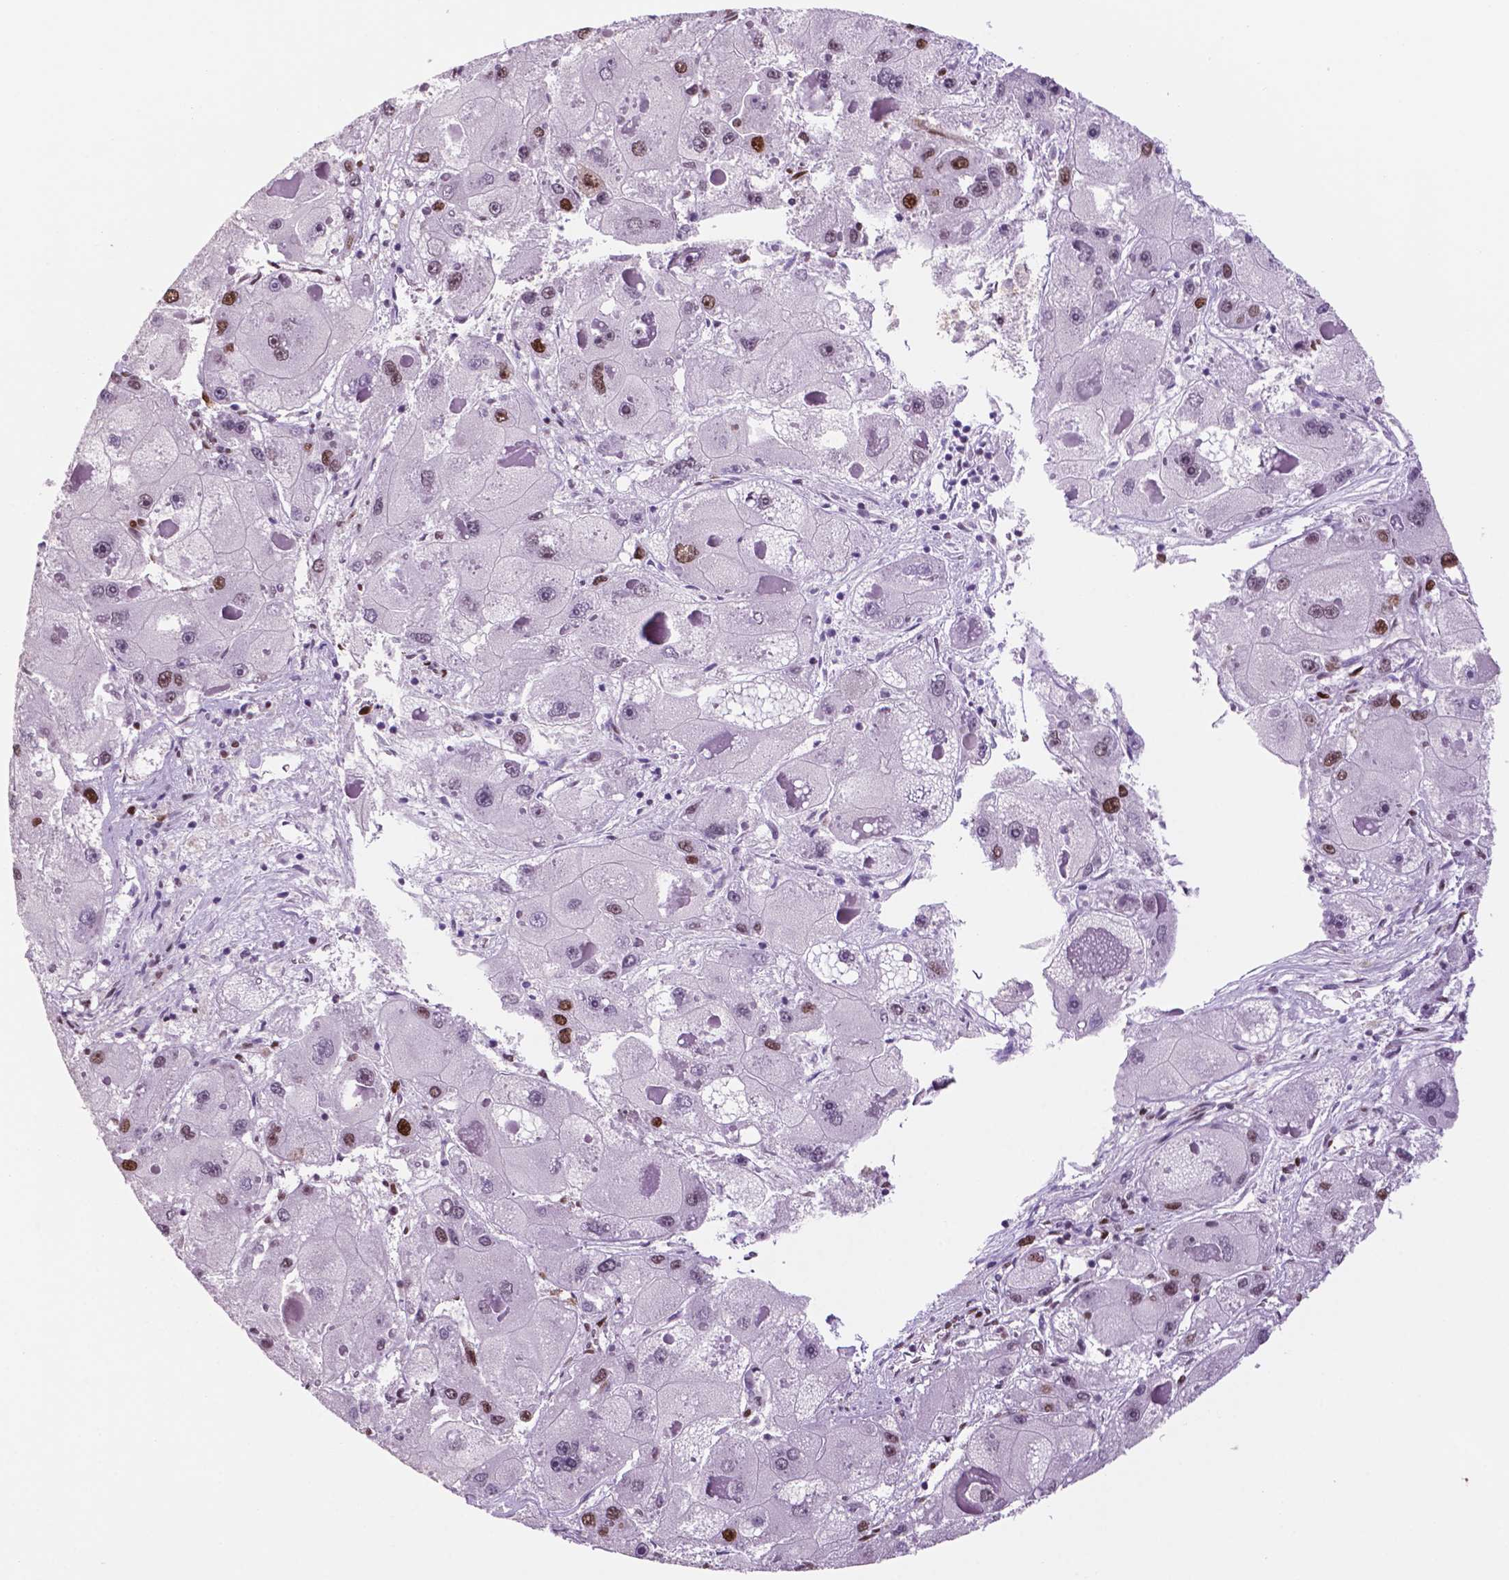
{"staining": {"intensity": "strong", "quantity": "<25%", "location": "nuclear"}, "tissue": "liver cancer", "cell_type": "Tumor cells", "image_type": "cancer", "snomed": [{"axis": "morphology", "description": "Carcinoma, Hepatocellular, NOS"}, {"axis": "topography", "description": "Liver"}], "caption": "Hepatocellular carcinoma (liver) was stained to show a protein in brown. There is medium levels of strong nuclear staining in approximately <25% of tumor cells.", "gene": "MSH6", "patient": {"sex": "female", "age": 73}}